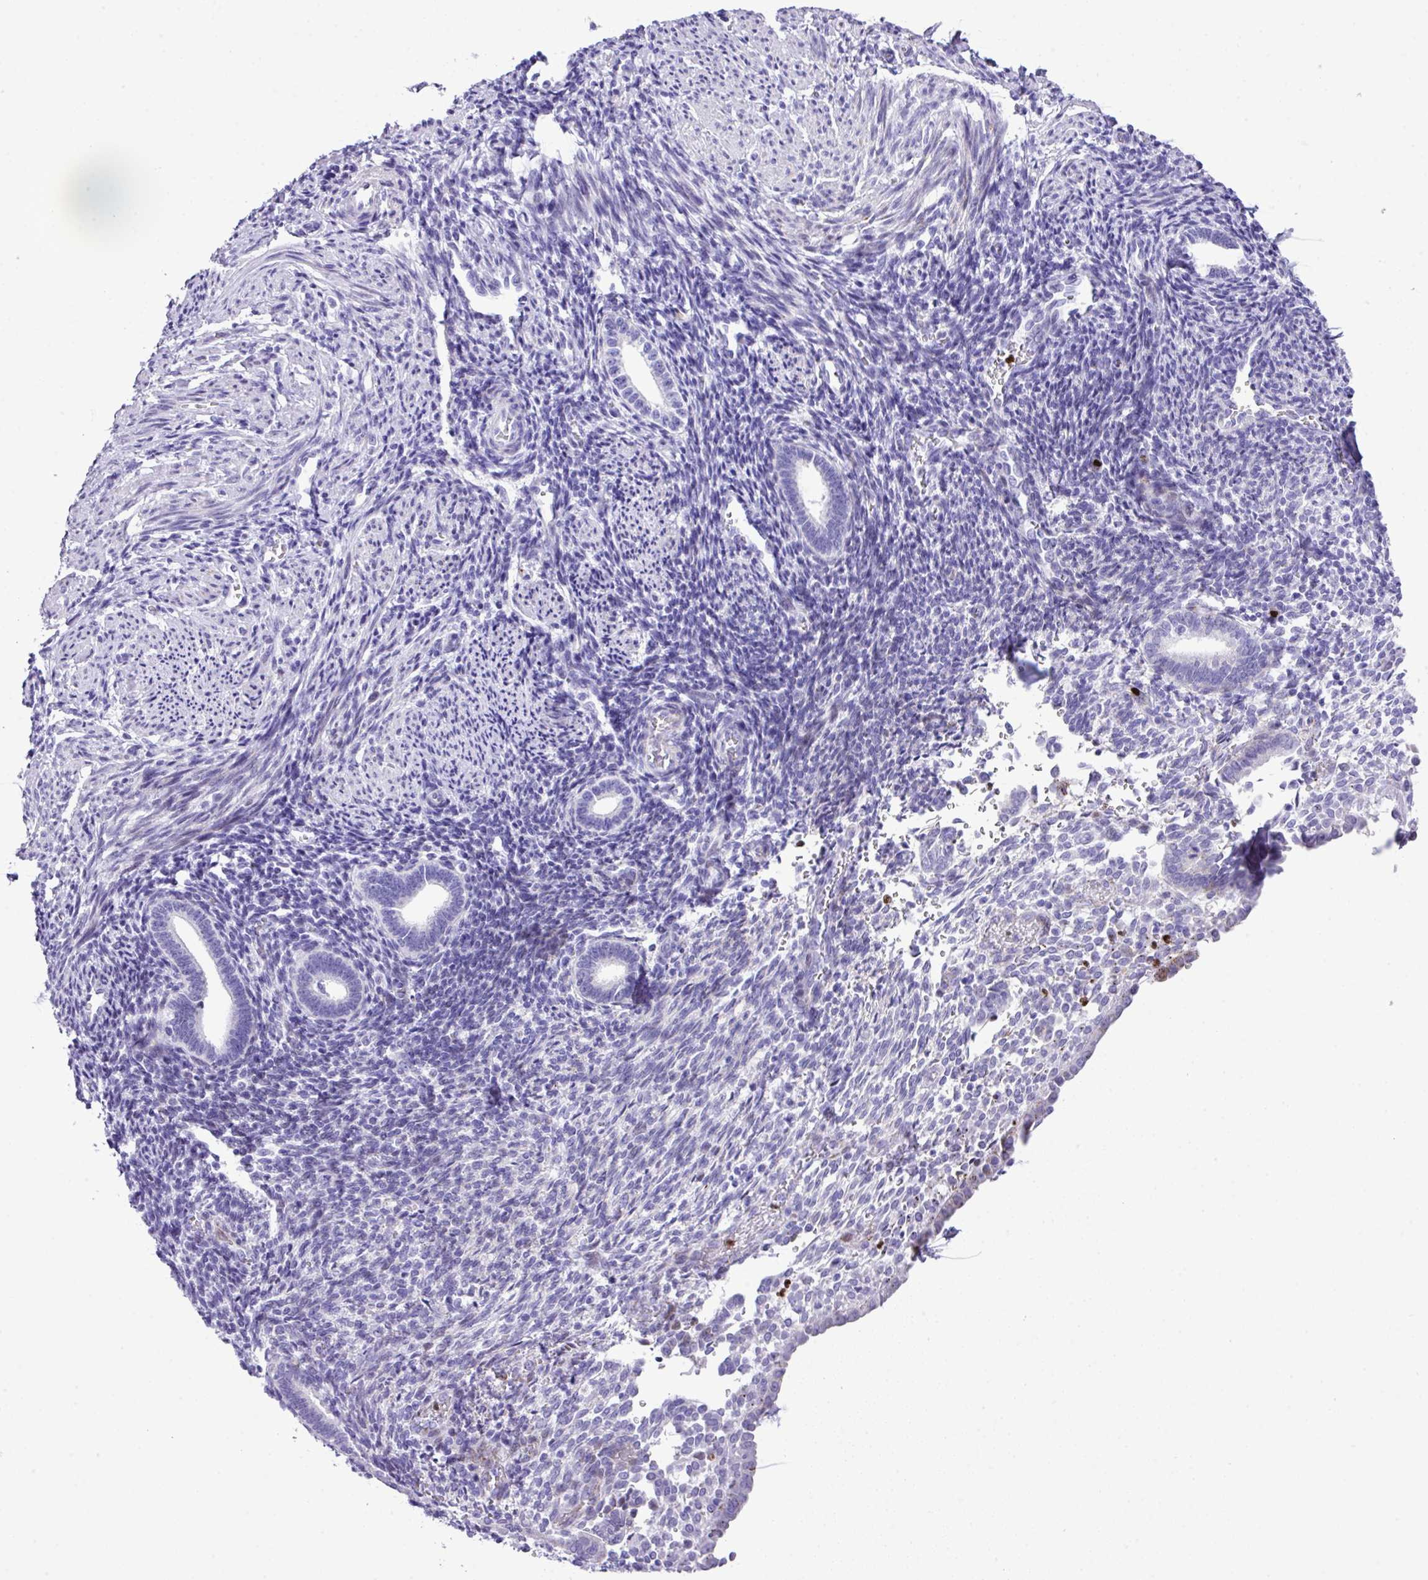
{"staining": {"intensity": "negative", "quantity": "none", "location": "none"}, "tissue": "endometrium", "cell_type": "Cells in endometrial stroma", "image_type": "normal", "snomed": [{"axis": "morphology", "description": "Normal tissue, NOS"}, {"axis": "topography", "description": "Endometrium"}], "caption": "Protein analysis of normal endometrium demonstrates no significant positivity in cells in endometrial stroma. (DAB (3,3'-diaminobenzidine) IHC, high magnification).", "gene": "RCAN2", "patient": {"sex": "female", "age": 32}}